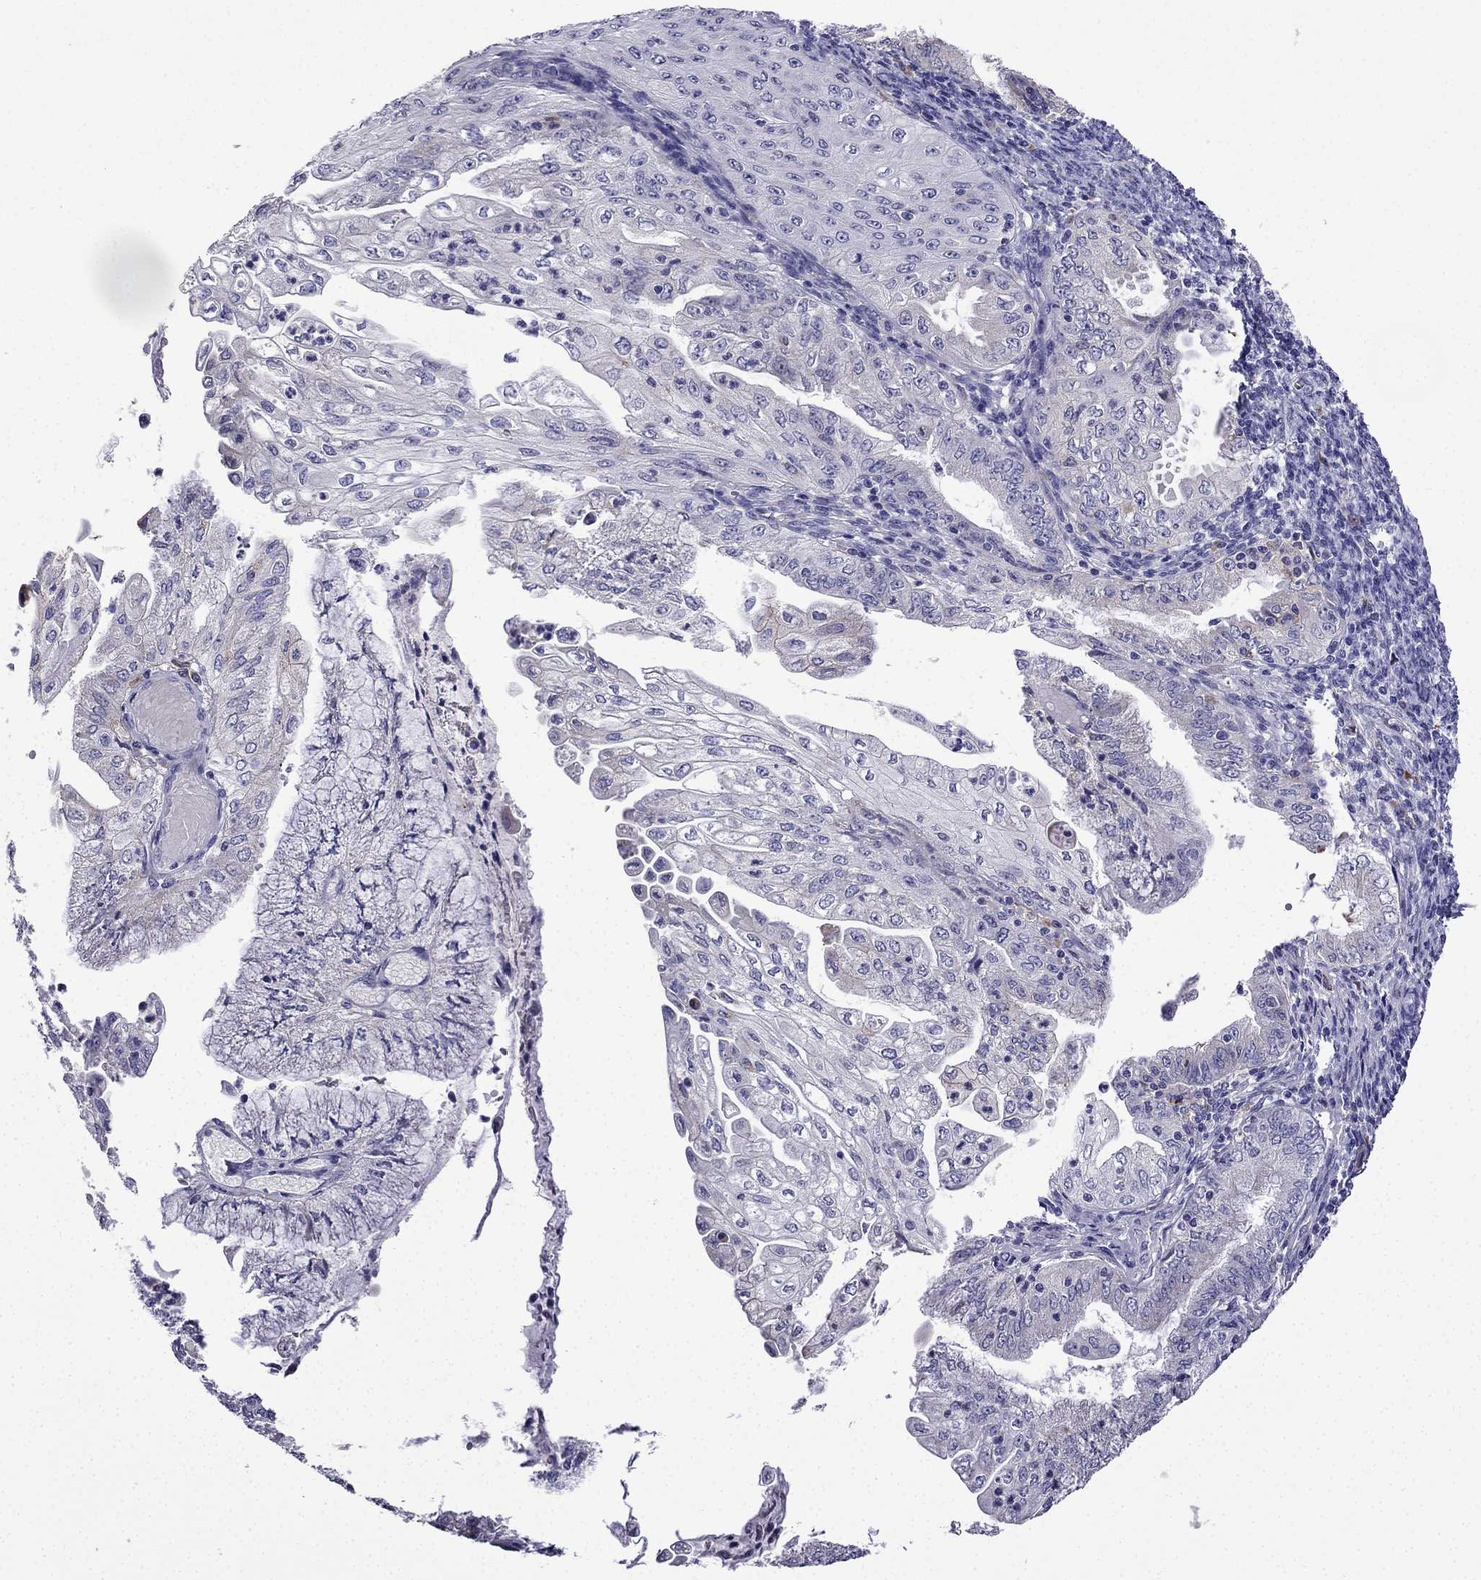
{"staining": {"intensity": "negative", "quantity": "none", "location": "none"}, "tissue": "endometrial cancer", "cell_type": "Tumor cells", "image_type": "cancer", "snomed": [{"axis": "morphology", "description": "Adenocarcinoma, NOS"}, {"axis": "topography", "description": "Endometrium"}], "caption": "A photomicrograph of endometrial adenocarcinoma stained for a protein shows no brown staining in tumor cells.", "gene": "TSSK4", "patient": {"sex": "female", "age": 55}}